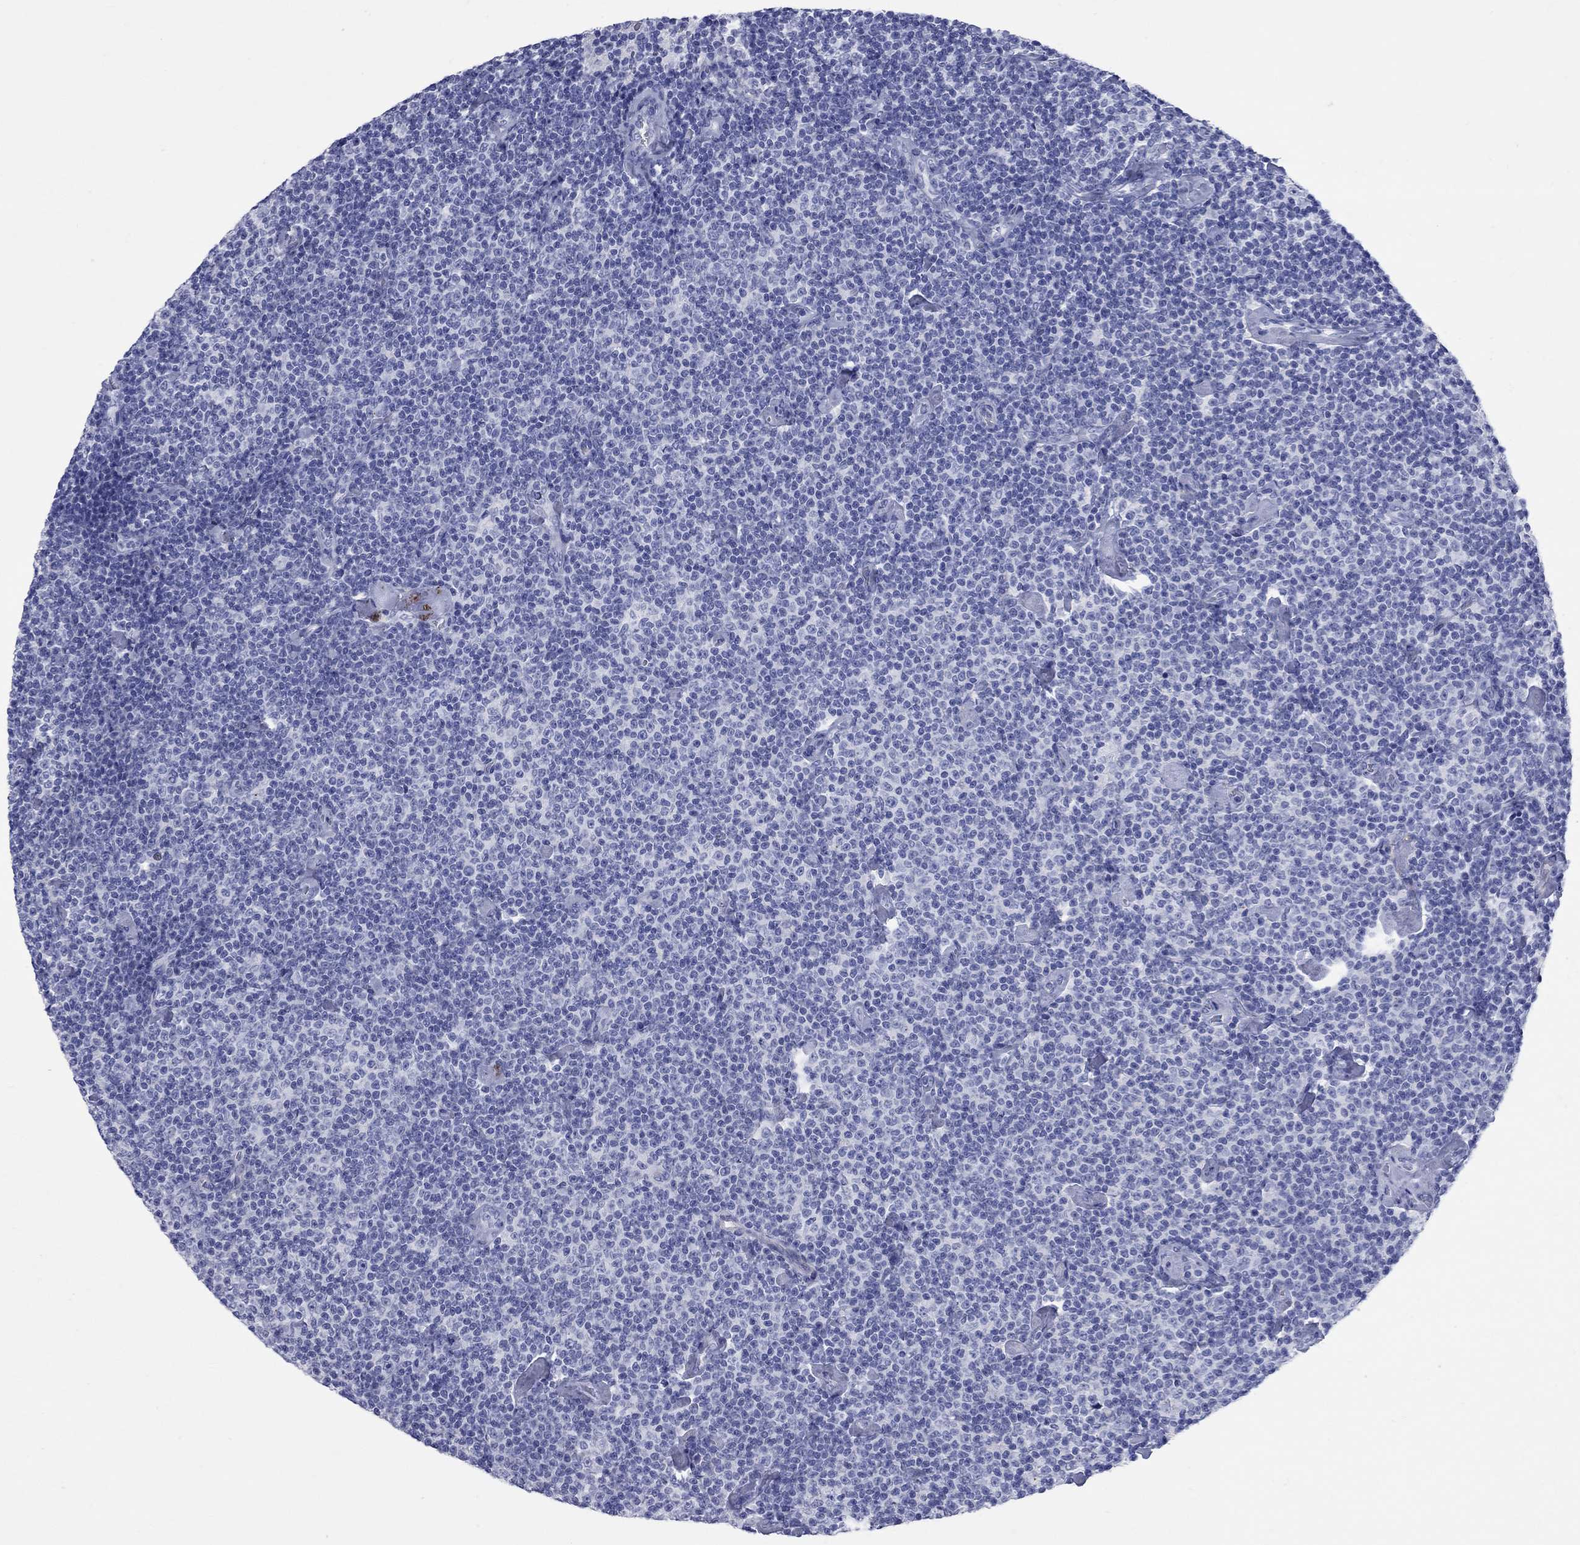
{"staining": {"intensity": "negative", "quantity": "none", "location": "none"}, "tissue": "lymphoma", "cell_type": "Tumor cells", "image_type": "cancer", "snomed": [{"axis": "morphology", "description": "Malignant lymphoma, non-Hodgkin's type, Low grade"}, {"axis": "topography", "description": "Lymph node"}], "caption": "Immunohistochemistry (IHC) of human lymphoma shows no expression in tumor cells. The staining is performed using DAB (3,3'-diaminobenzidine) brown chromogen with nuclei counter-stained in using hematoxylin.", "gene": "CCNA1", "patient": {"sex": "male", "age": 81}}